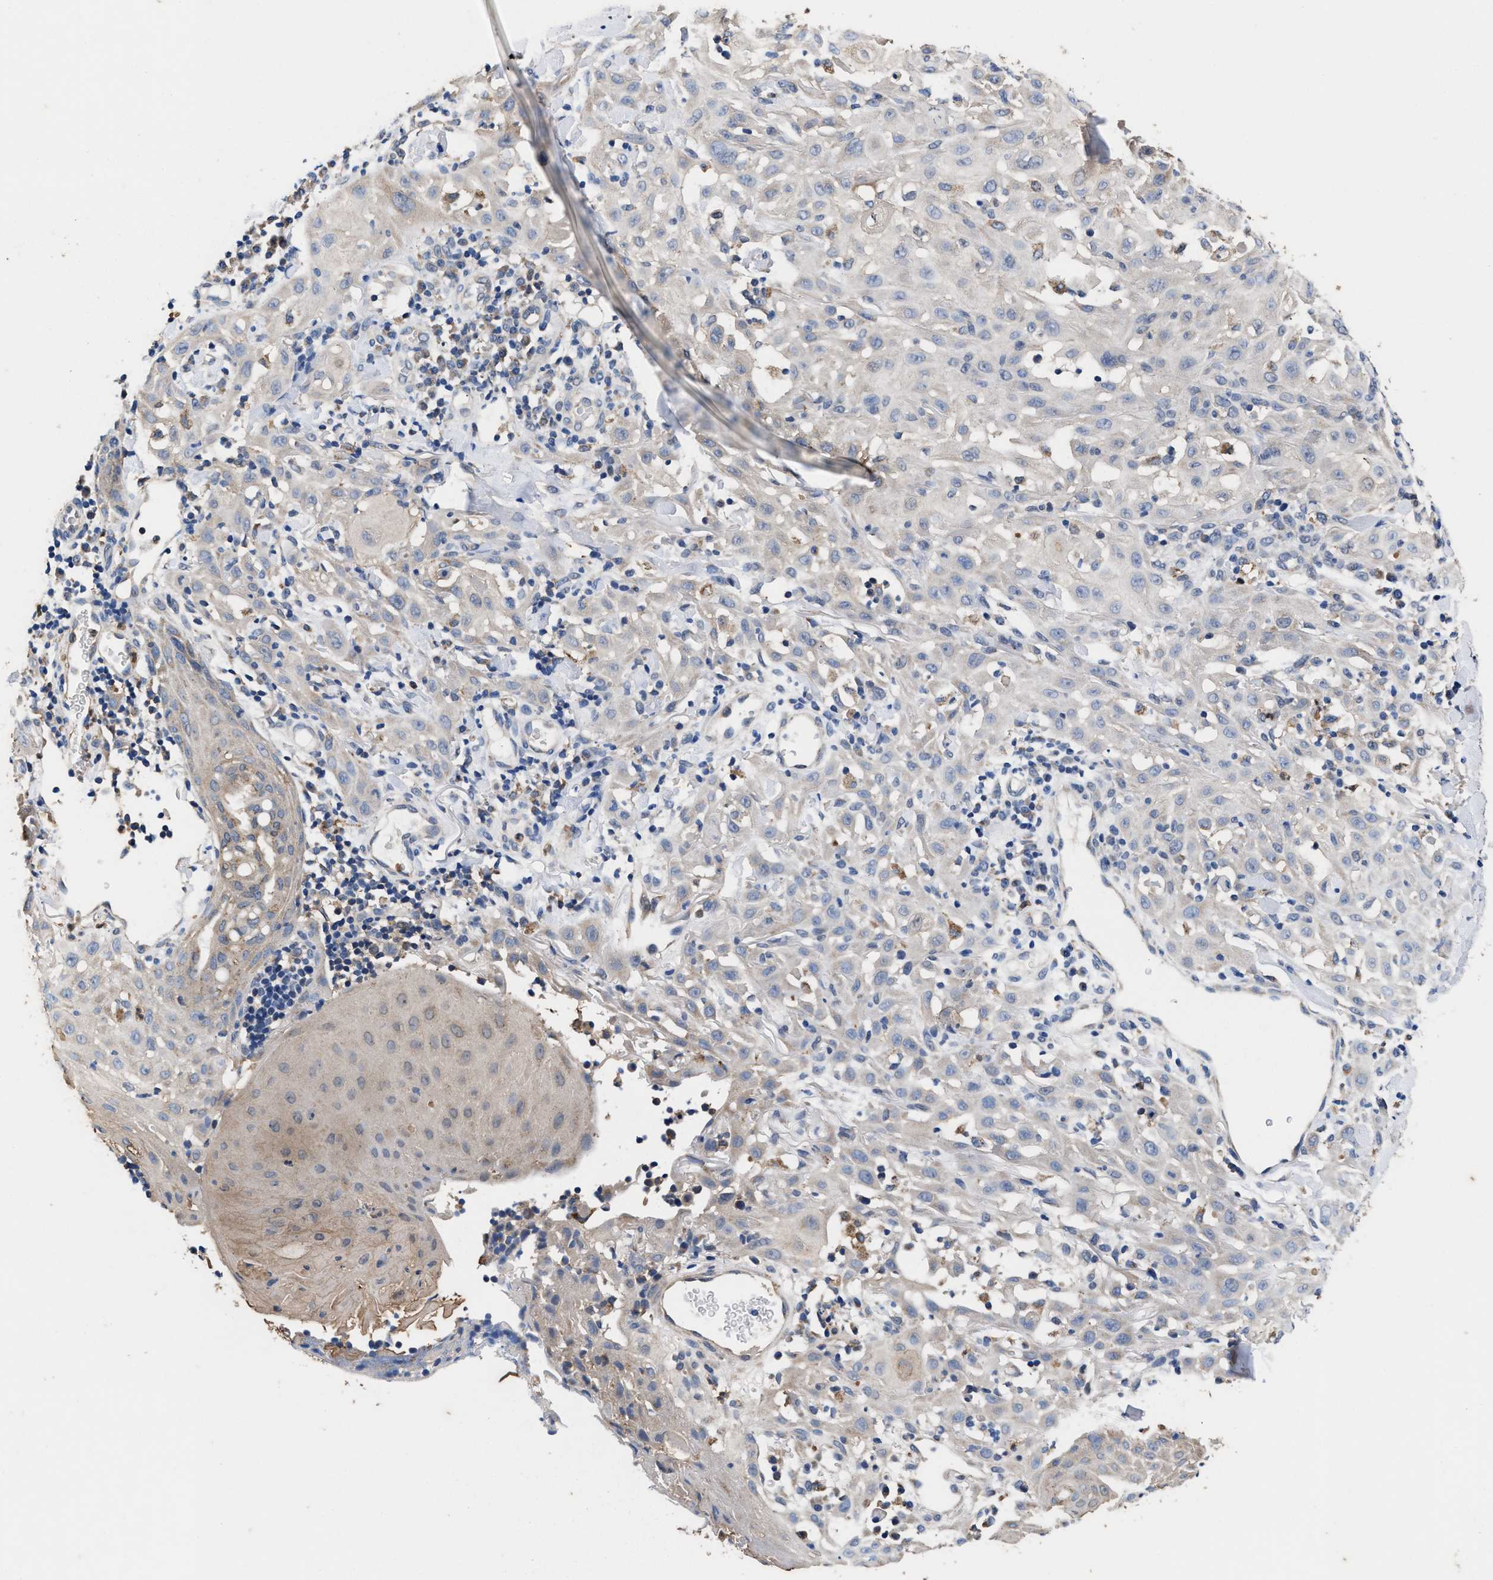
{"staining": {"intensity": "negative", "quantity": "none", "location": "none"}, "tissue": "skin cancer", "cell_type": "Tumor cells", "image_type": "cancer", "snomed": [{"axis": "morphology", "description": "Squamous cell carcinoma, NOS"}, {"axis": "topography", "description": "Skin"}], "caption": "Immunohistochemistry image of skin cancer stained for a protein (brown), which displays no expression in tumor cells.", "gene": "ACLY", "patient": {"sex": "male", "age": 24}}